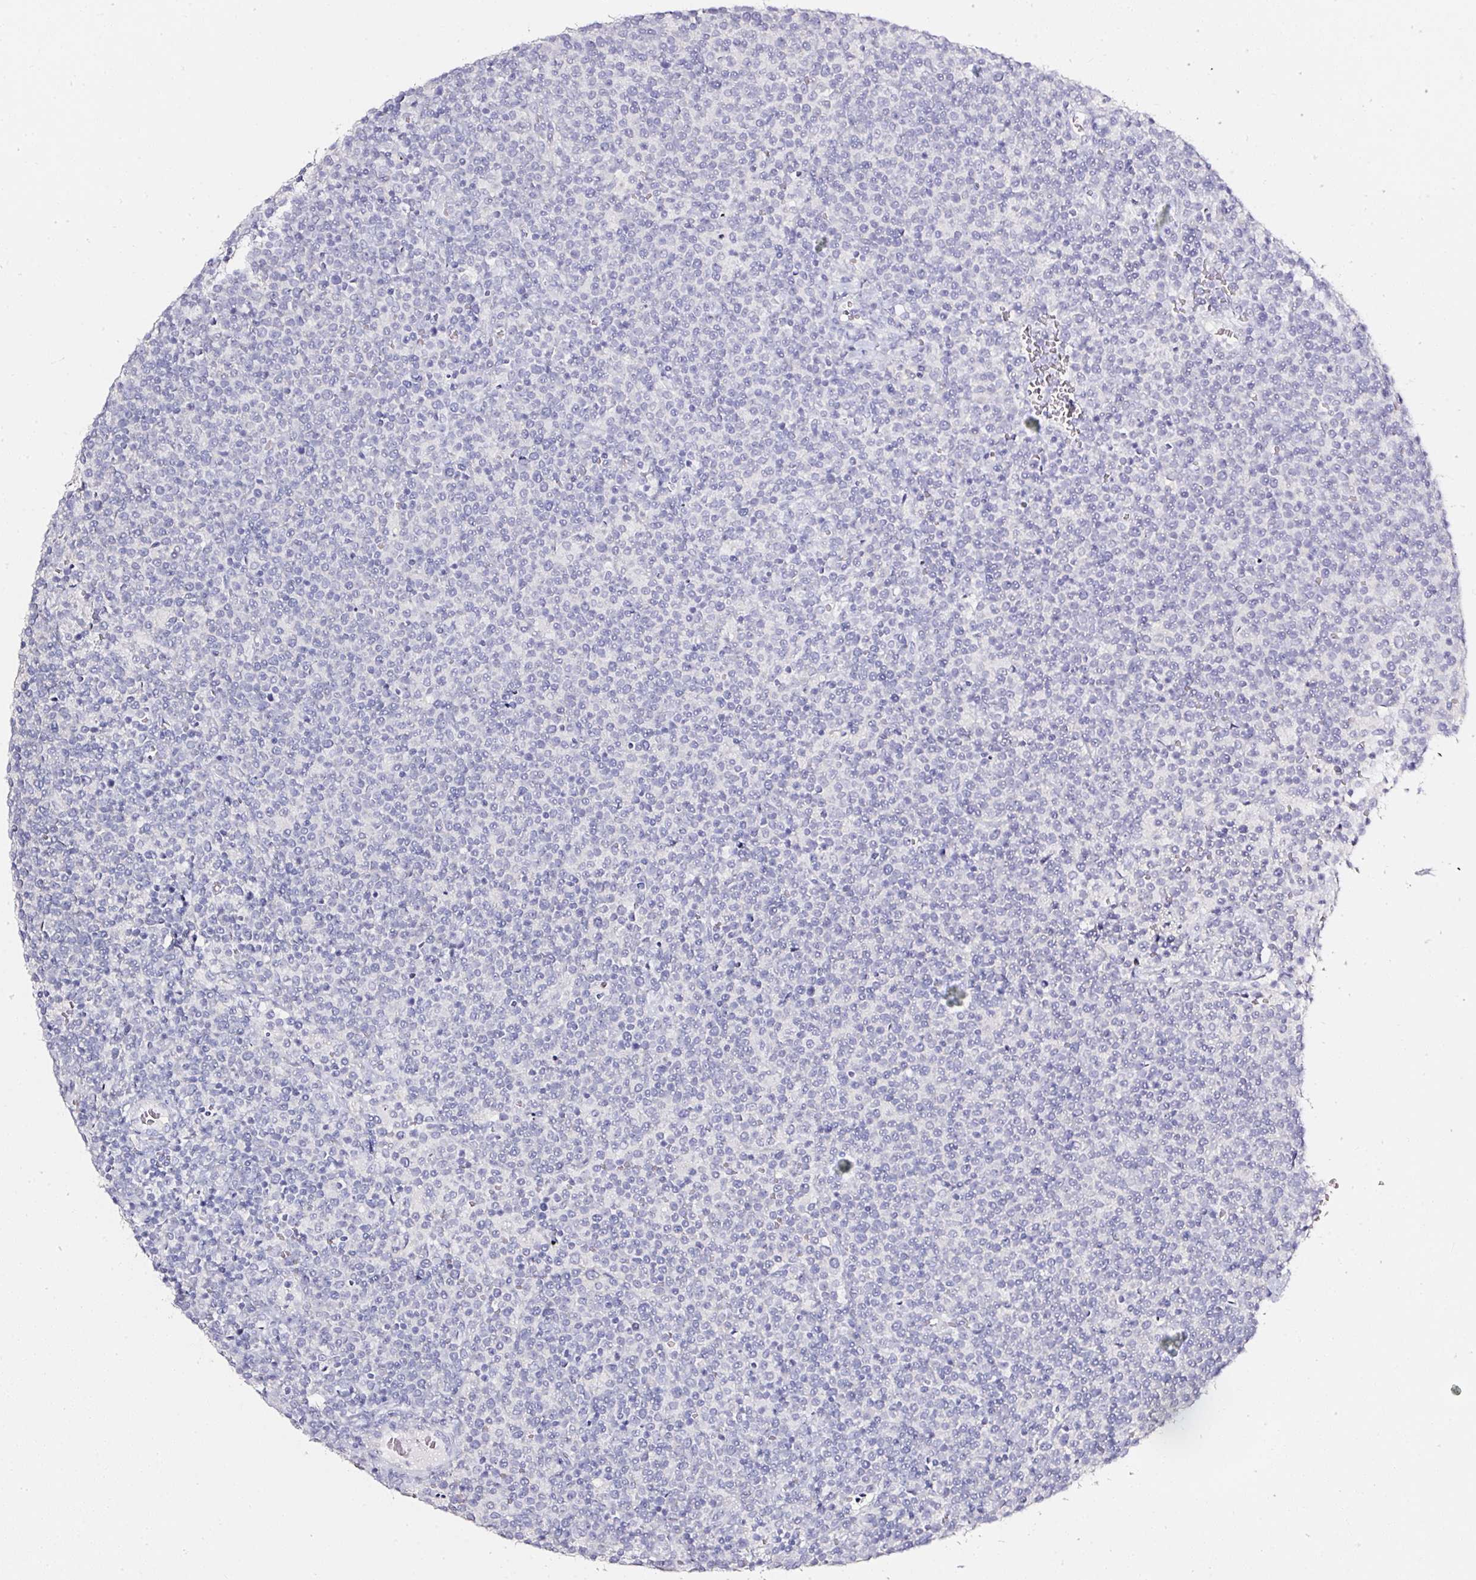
{"staining": {"intensity": "negative", "quantity": "none", "location": "none"}, "tissue": "lymphoma", "cell_type": "Tumor cells", "image_type": "cancer", "snomed": [{"axis": "morphology", "description": "Malignant lymphoma, non-Hodgkin's type, High grade"}, {"axis": "topography", "description": "Lymph node"}], "caption": "High-grade malignant lymphoma, non-Hodgkin's type stained for a protein using immunohistochemistry demonstrates no positivity tumor cells.", "gene": "PDXDC1", "patient": {"sex": "male", "age": 61}}